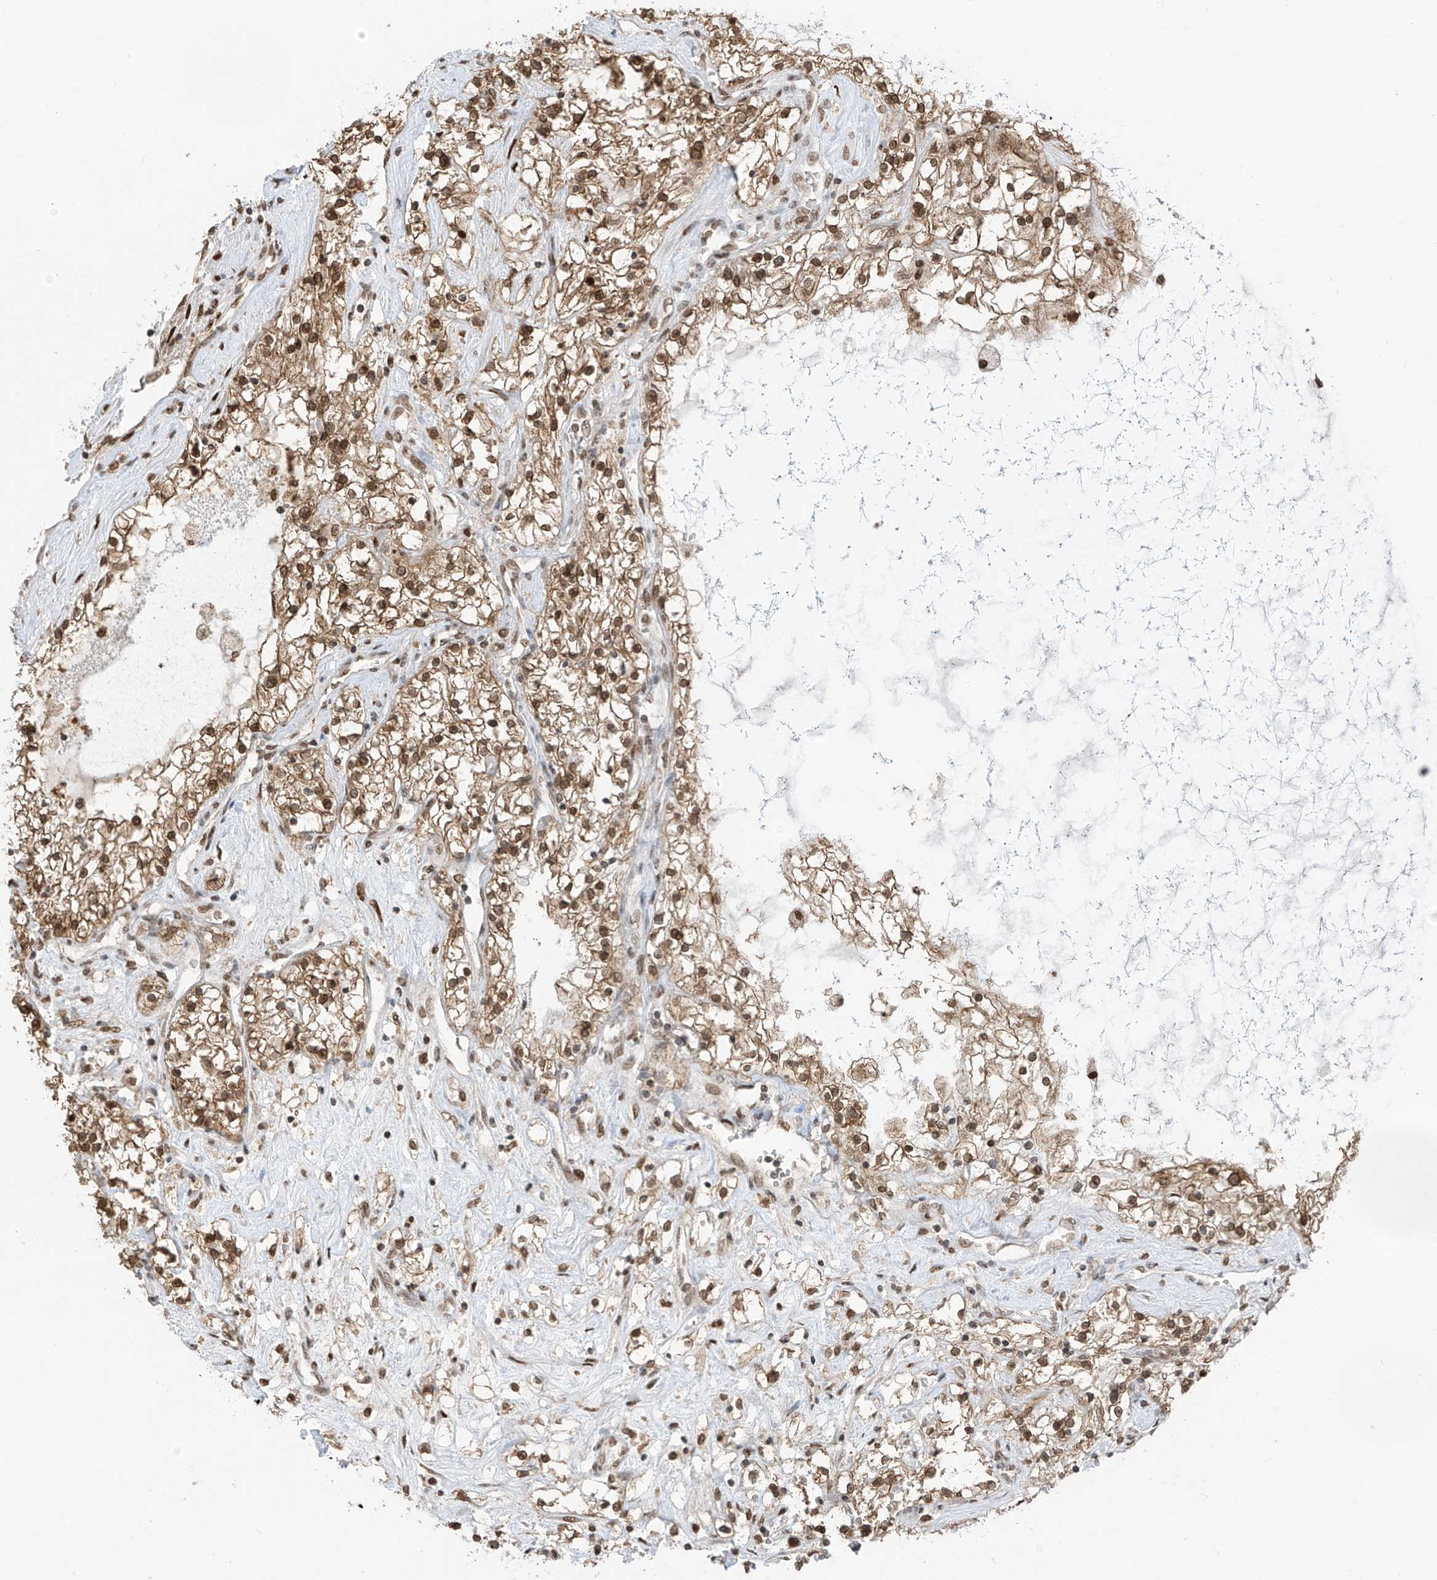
{"staining": {"intensity": "moderate", "quantity": ">75%", "location": "cytoplasmic/membranous,nuclear"}, "tissue": "renal cancer", "cell_type": "Tumor cells", "image_type": "cancer", "snomed": [{"axis": "morphology", "description": "Normal tissue, NOS"}, {"axis": "morphology", "description": "Adenocarcinoma, NOS"}, {"axis": "topography", "description": "Kidney"}], "caption": "Renal cancer (adenocarcinoma) stained with a brown dye shows moderate cytoplasmic/membranous and nuclear positive expression in about >75% of tumor cells.", "gene": "KPNB1", "patient": {"sex": "male", "age": 68}}